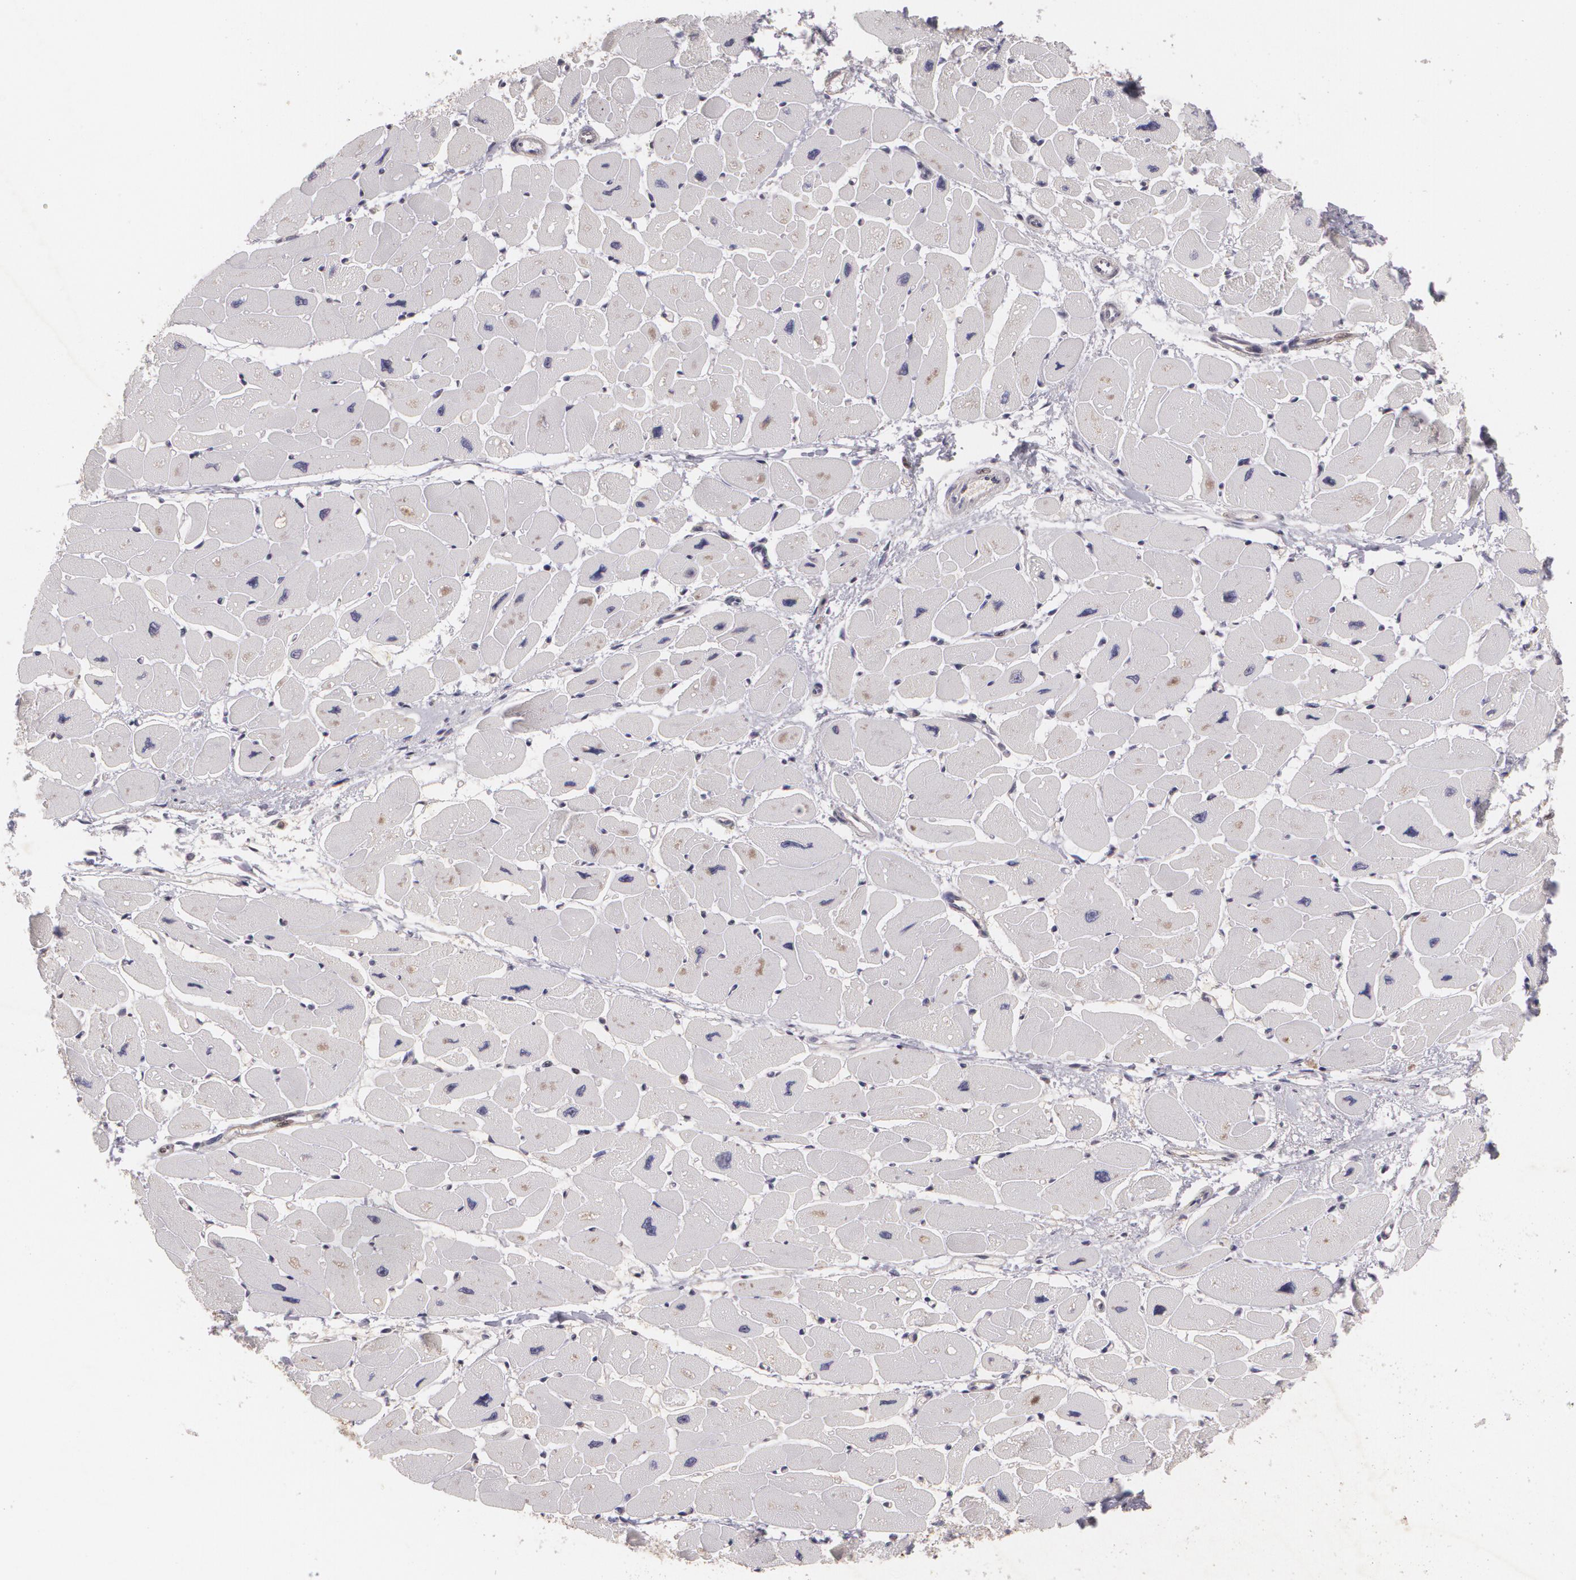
{"staining": {"intensity": "weak", "quantity": ">75%", "location": "cytoplasmic/membranous"}, "tissue": "heart muscle", "cell_type": "Cardiomyocytes", "image_type": "normal", "snomed": [{"axis": "morphology", "description": "Normal tissue, NOS"}, {"axis": "topography", "description": "Heart"}], "caption": "Brown immunohistochemical staining in normal heart muscle displays weak cytoplasmic/membranous expression in approximately >75% of cardiomyocytes.", "gene": "KCNA4", "patient": {"sex": "female", "age": 54}}